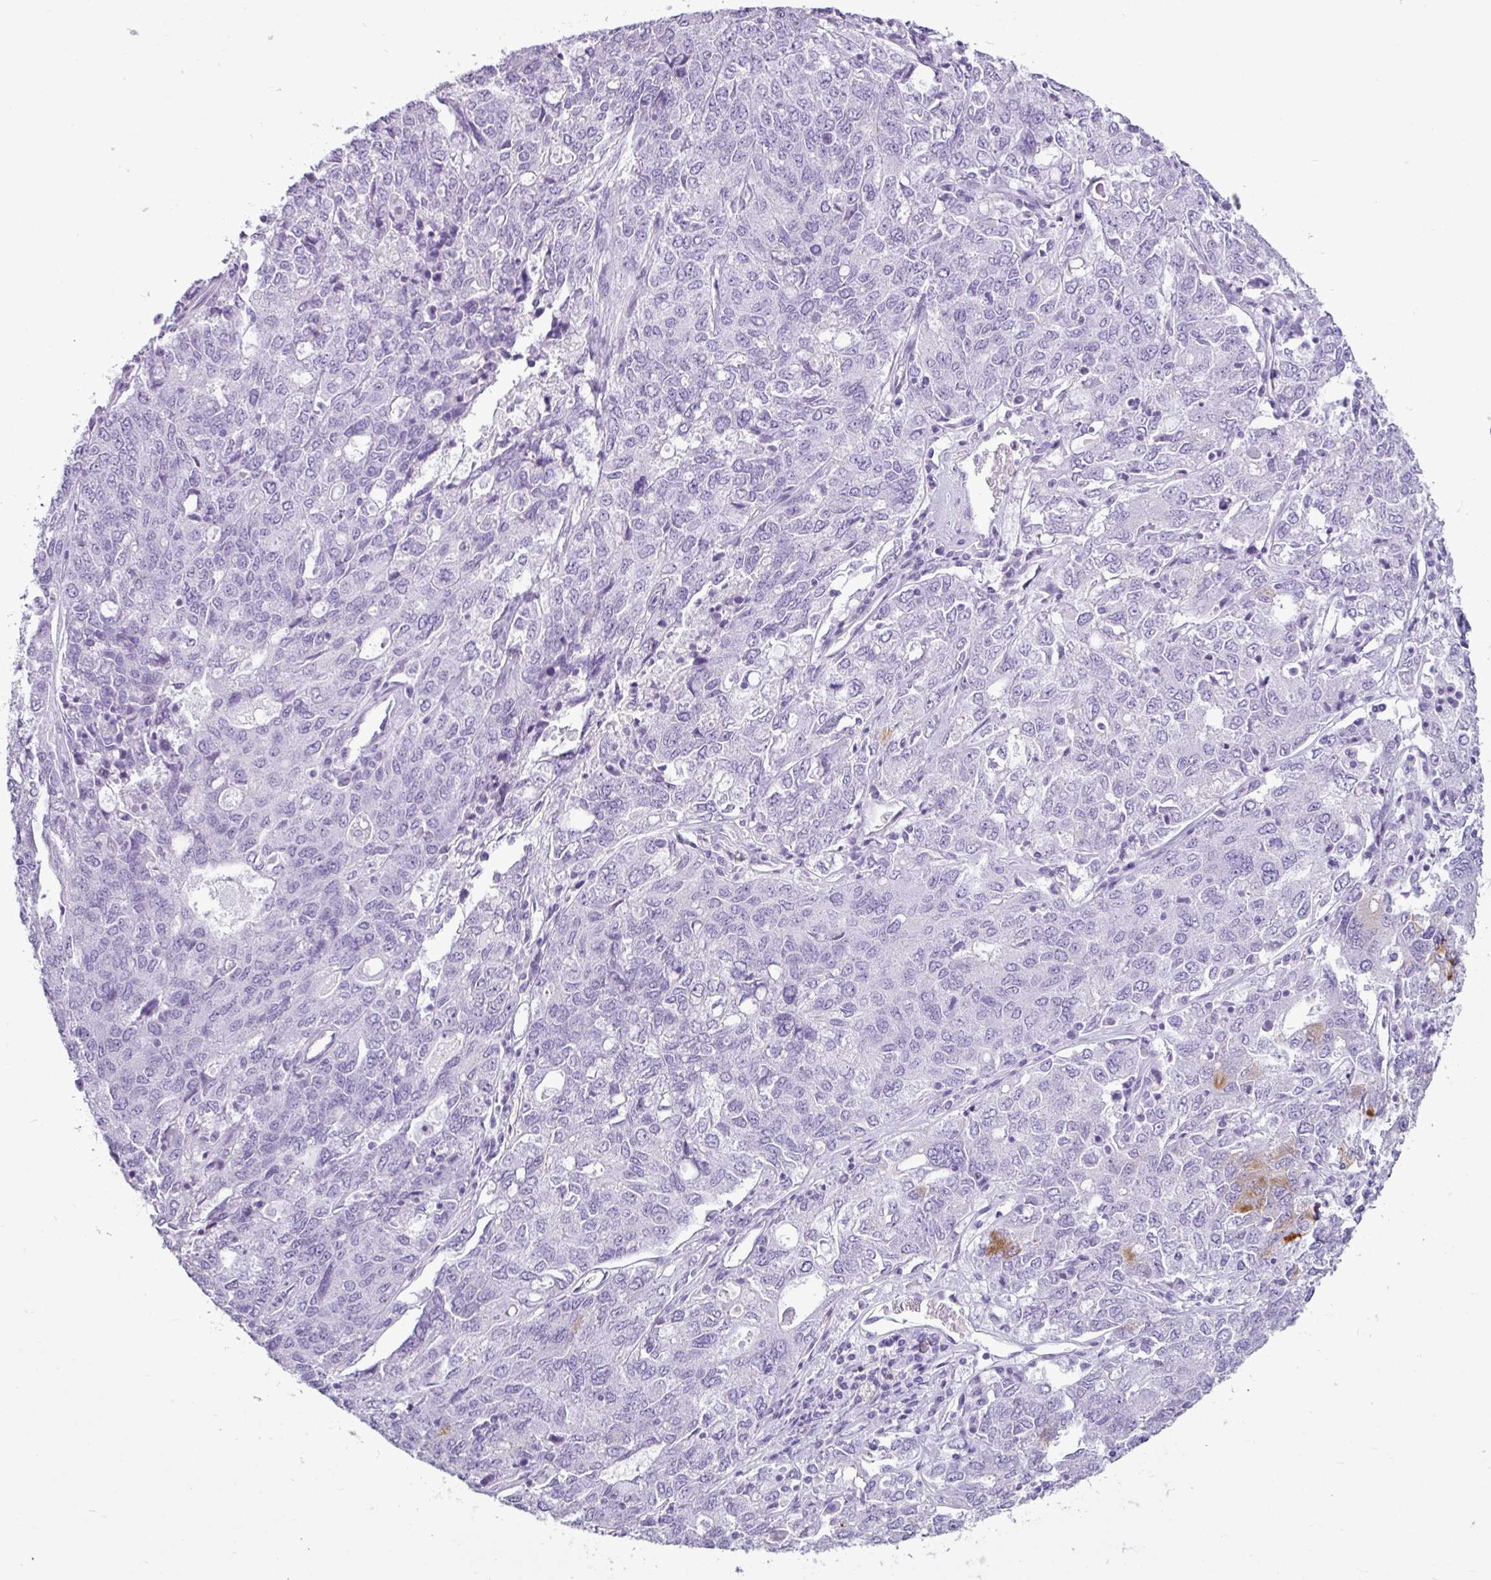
{"staining": {"intensity": "negative", "quantity": "none", "location": "none"}, "tissue": "ovarian cancer", "cell_type": "Tumor cells", "image_type": "cancer", "snomed": [{"axis": "morphology", "description": "Carcinoma, endometroid"}, {"axis": "topography", "description": "Ovary"}], "caption": "Immunohistochemistry (IHC) of ovarian endometroid carcinoma reveals no staining in tumor cells.", "gene": "AMY1B", "patient": {"sex": "female", "age": 62}}